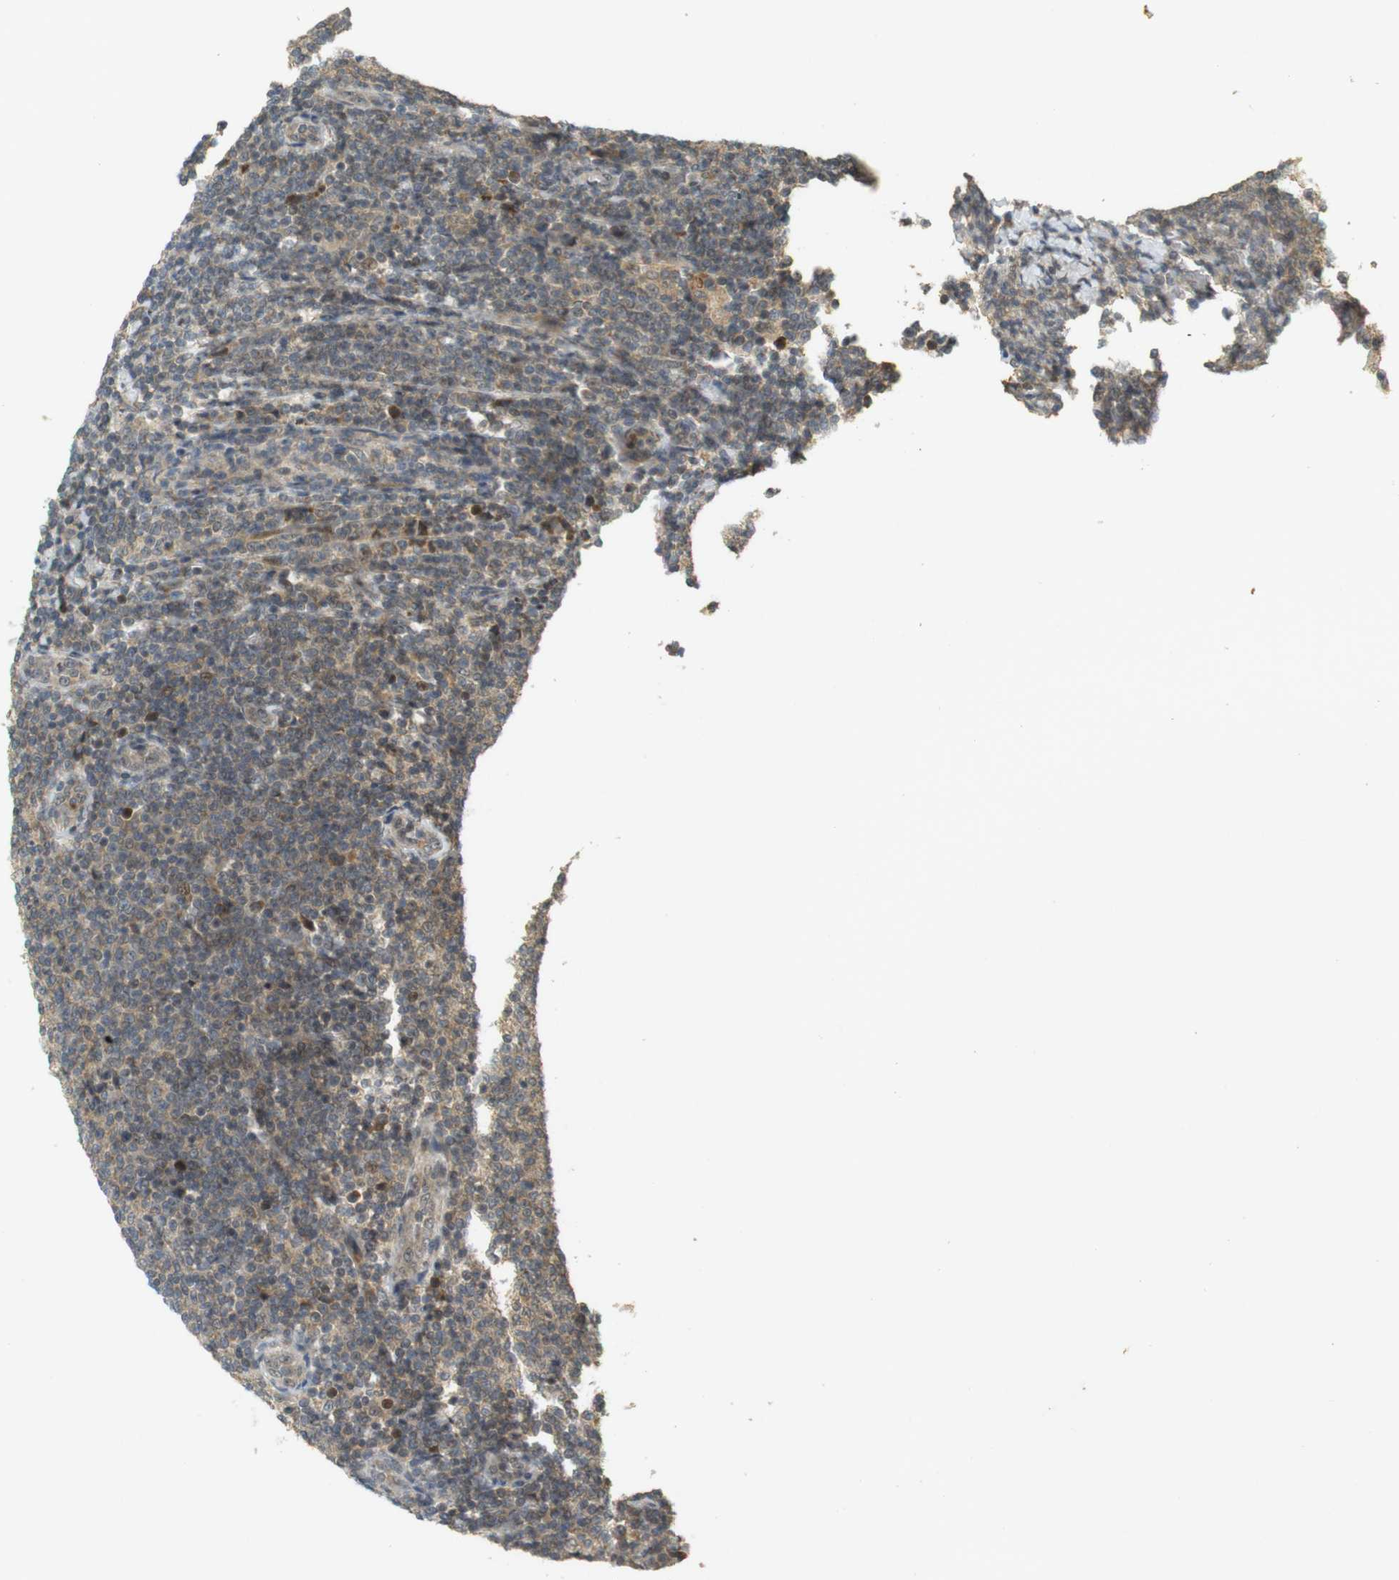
{"staining": {"intensity": "weak", "quantity": "25%-75%", "location": "cytoplasmic/membranous,nuclear"}, "tissue": "lymphoma", "cell_type": "Tumor cells", "image_type": "cancer", "snomed": [{"axis": "morphology", "description": "Malignant lymphoma, non-Hodgkin's type, Low grade"}, {"axis": "topography", "description": "Lymph node"}], "caption": "Malignant lymphoma, non-Hodgkin's type (low-grade) was stained to show a protein in brown. There is low levels of weak cytoplasmic/membranous and nuclear positivity in about 25%-75% of tumor cells.", "gene": "TMX3", "patient": {"sex": "male", "age": 66}}